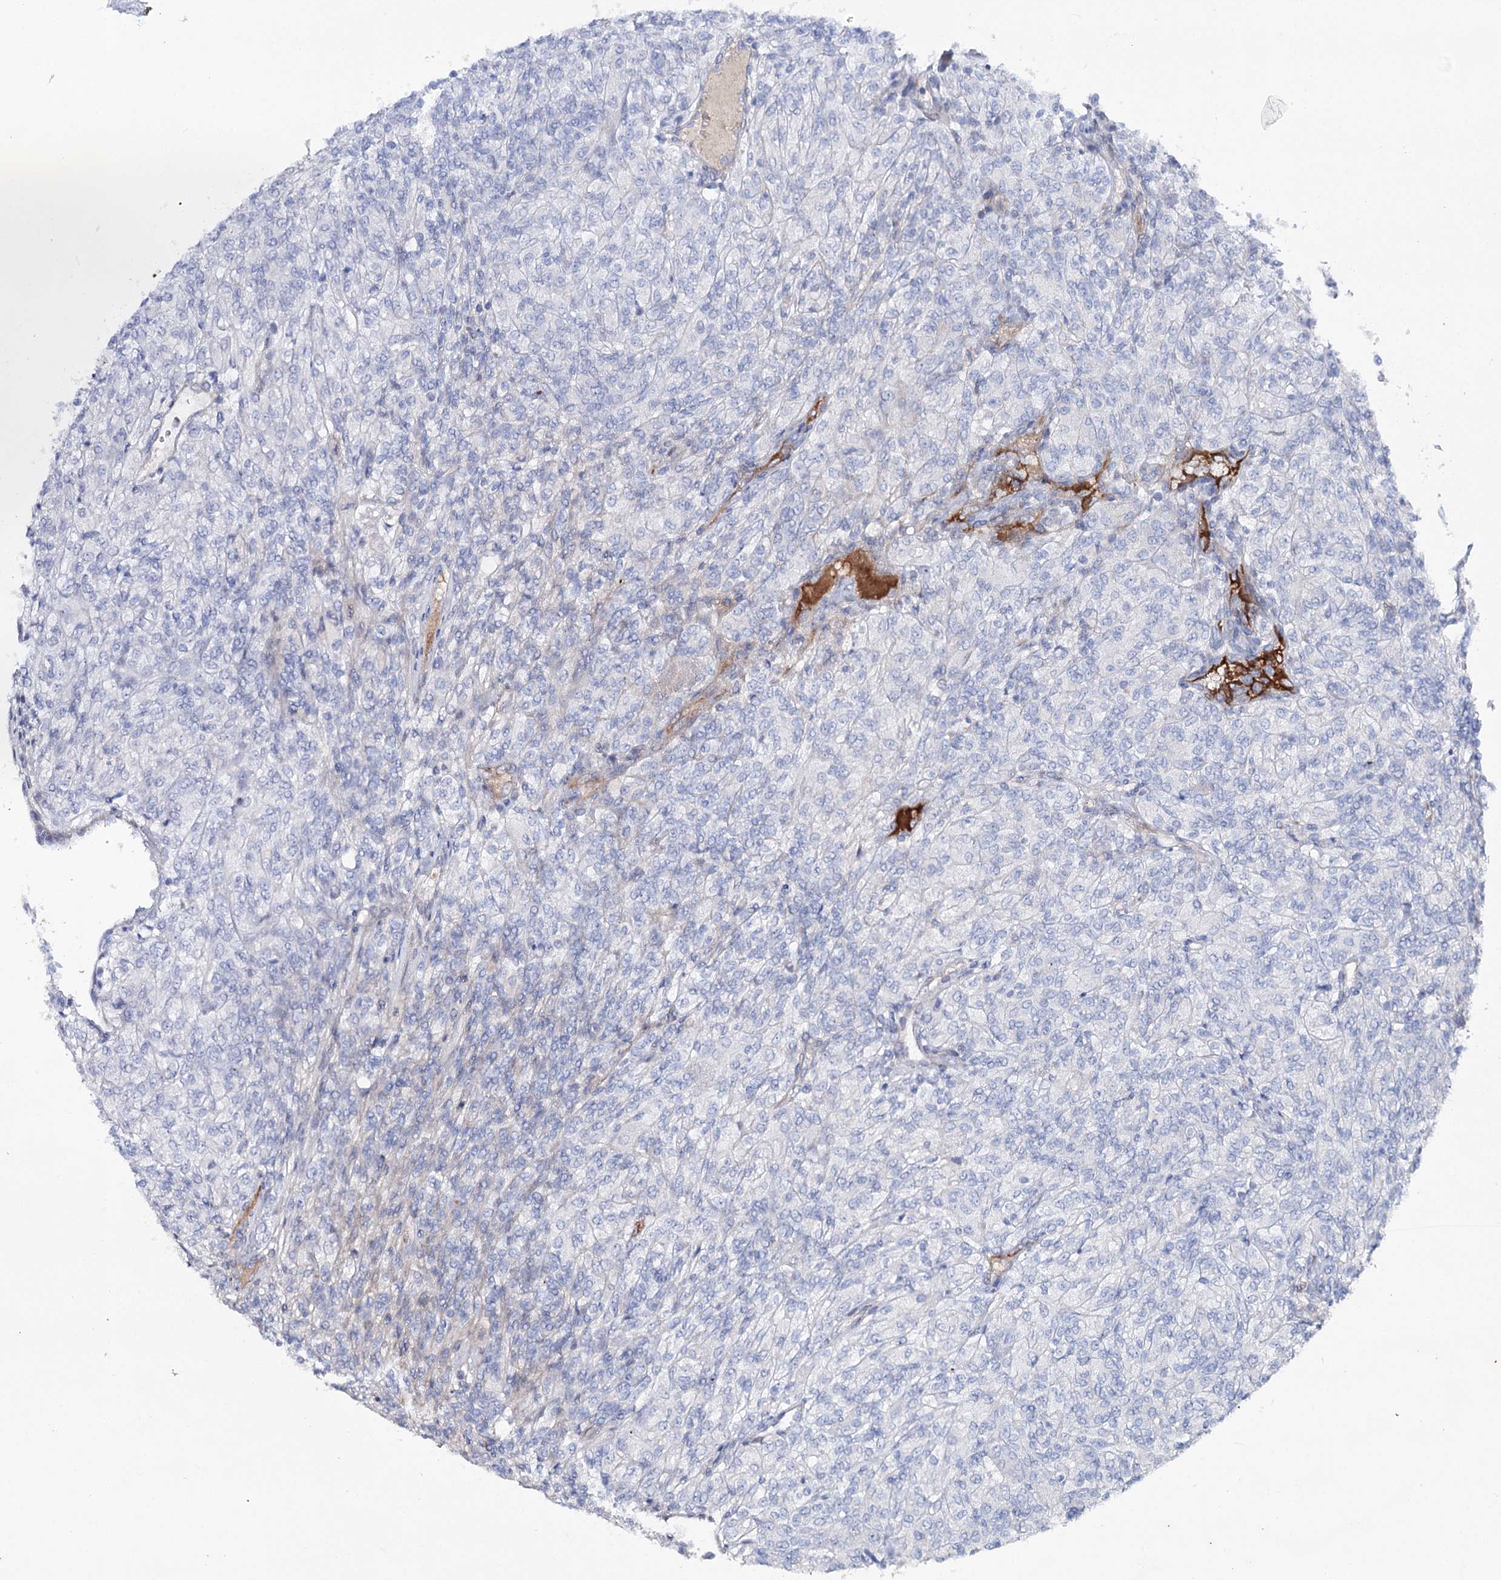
{"staining": {"intensity": "negative", "quantity": "none", "location": "none"}, "tissue": "renal cancer", "cell_type": "Tumor cells", "image_type": "cancer", "snomed": [{"axis": "morphology", "description": "Adenocarcinoma, NOS"}, {"axis": "topography", "description": "Kidney"}], "caption": "DAB immunohistochemical staining of human renal adenocarcinoma reveals no significant staining in tumor cells.", "gene": "ANKRD23", "patient": {"sex": "male", "age": 77}}